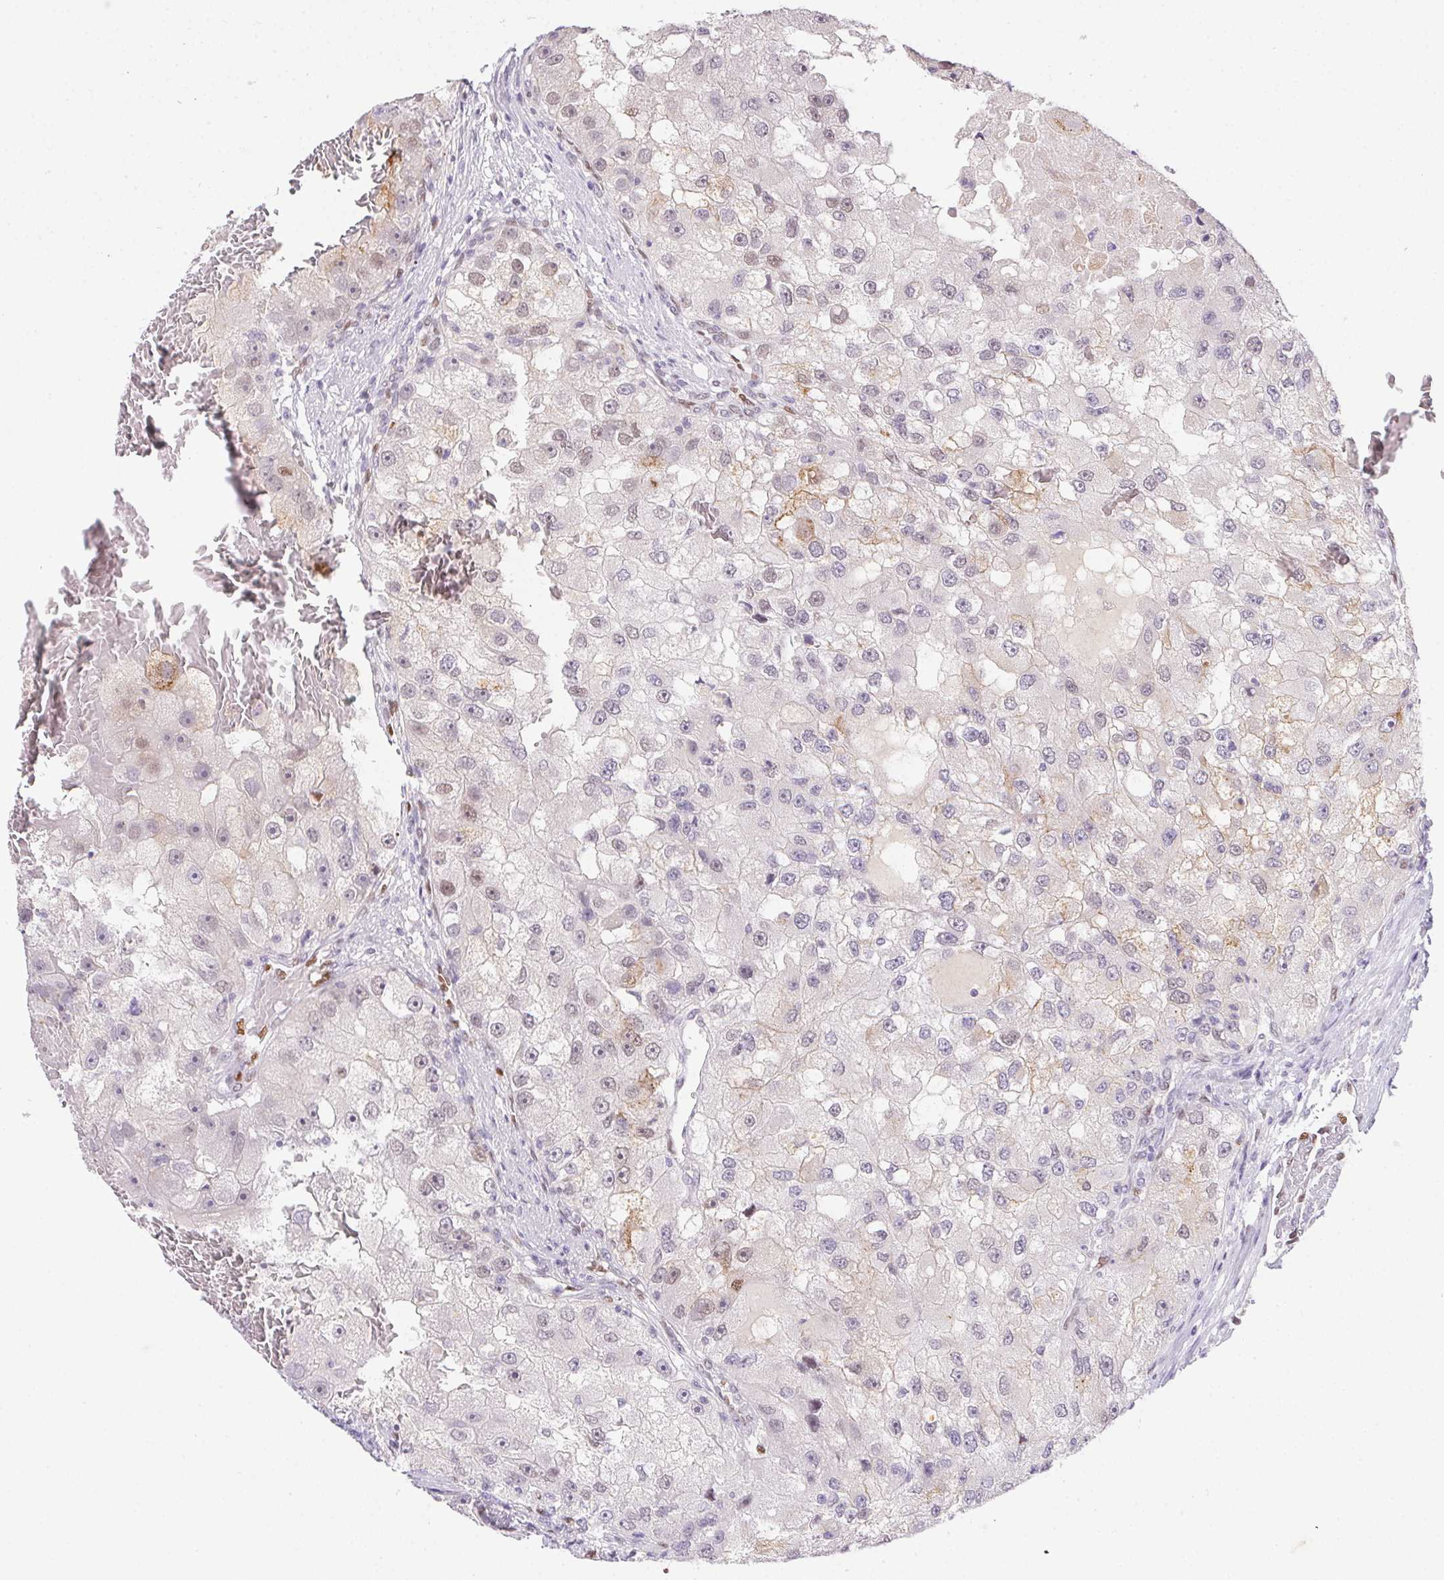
{"staining": {"intensity": "weak", "quantity": "<25%", "location": "nuclear"}, "tissue": "renal cancer", "cell_type": "Tumor cells", "image_type": "cancer", "snomed": [{"axis": "morphology", "description": "Adenocarcinoma, NOS"}, {"axis": "topography", "description": "Kidney"}], "caption": "Tumor cells are negative for protein expression in human adenocarcinoma (renal).", "gene": "SP9", "patient": {"sex": "male", "age": 63}}